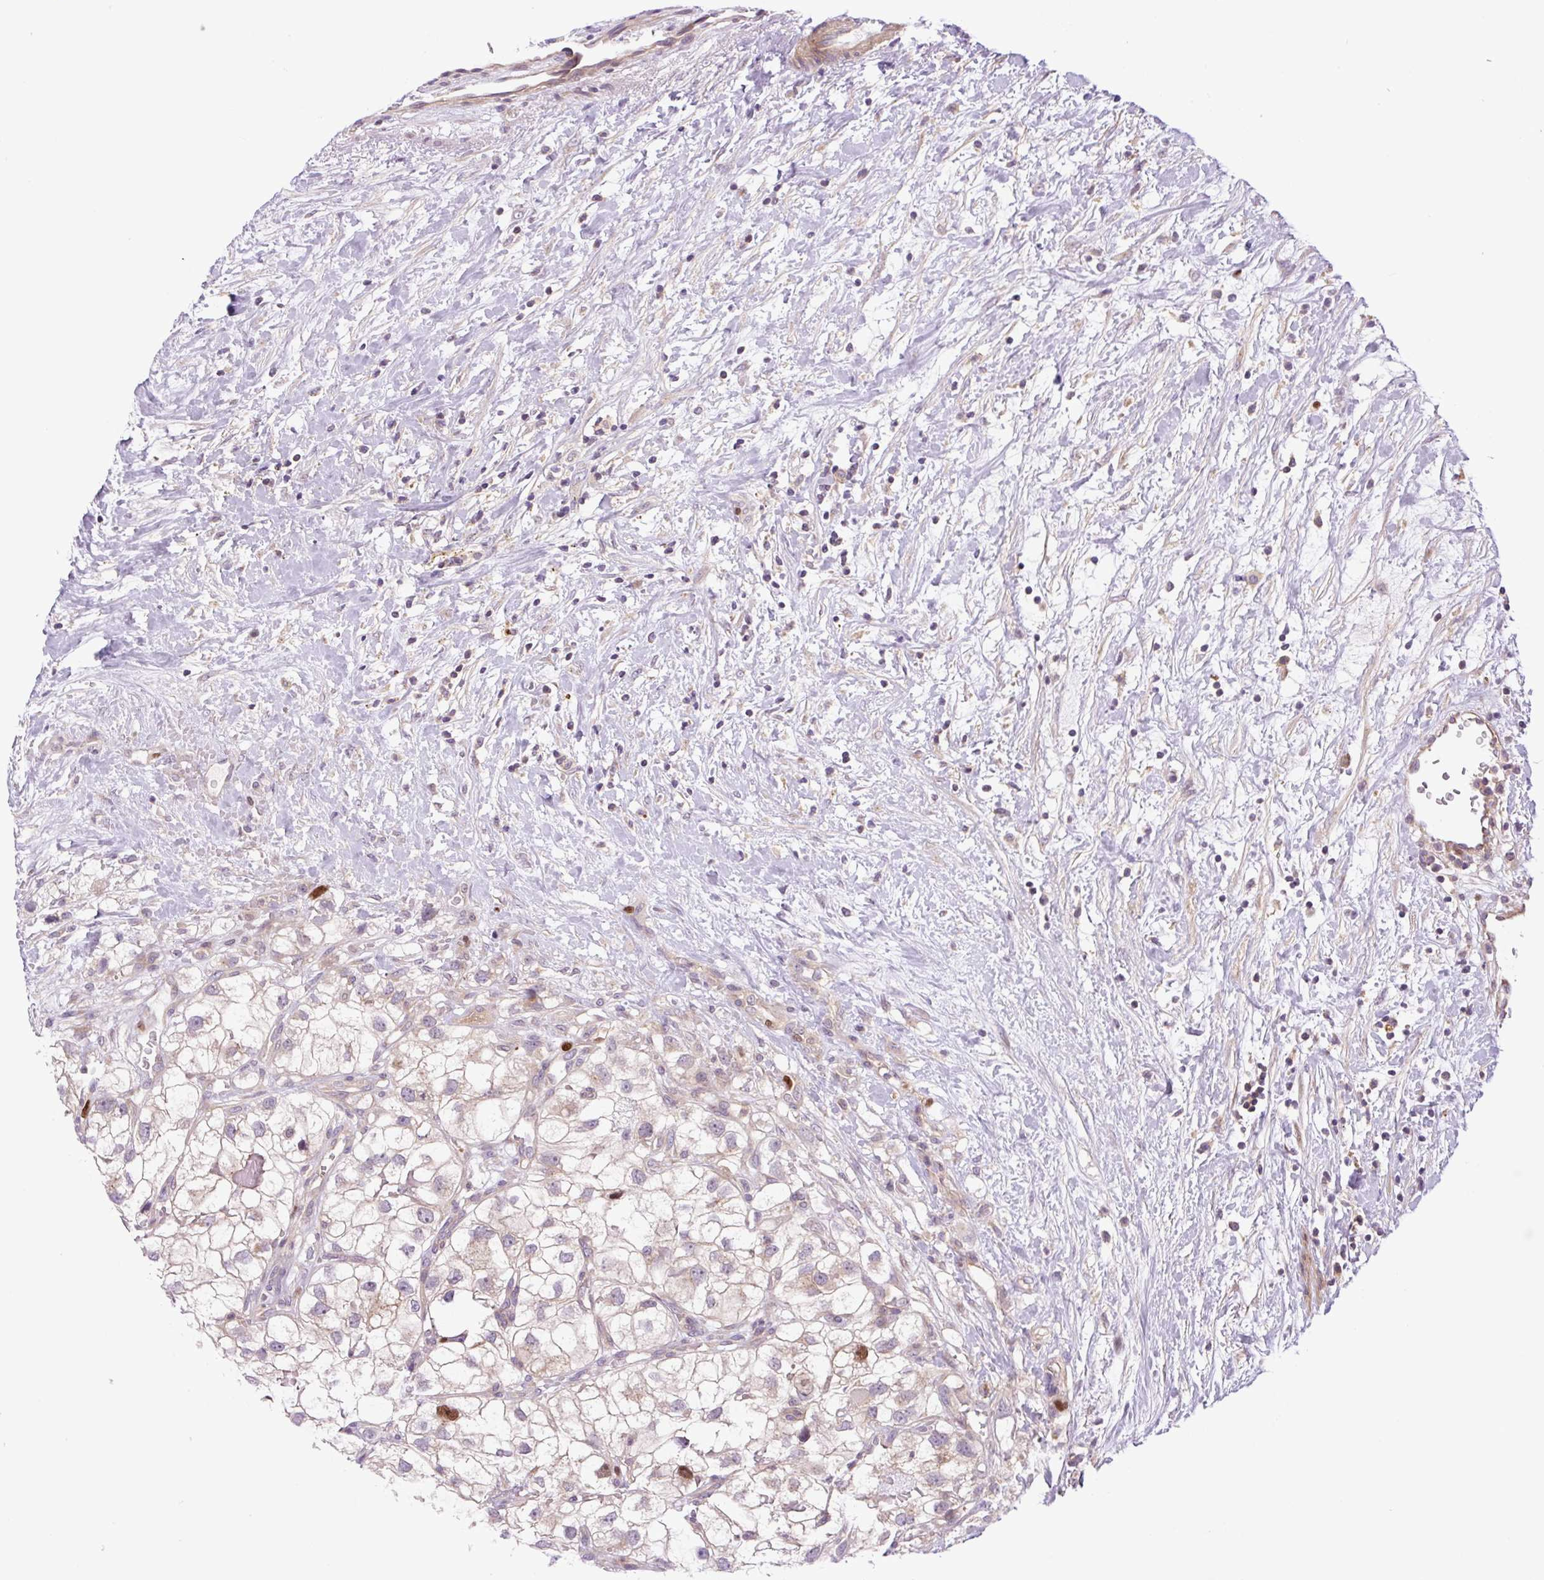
{"staining": {"intensity": "moderate", "quantity": "<25%", "location": "nuclear"}, "tissue": "renal cancer", "cell_type": "Tumor cells", "image_type": "cancer", "snomed": [{"axis": "morphology", "description": "Adenocarcinoma, NOS"}, {"axis": "topography", "description": "Kidney"}], "caption": "Protein expression analysis of renal cancer (adenocarcinoma) displays moderate nuclear staining in about <25% of tumor cells. (DAB (3,3'-diaminobenzidine) = brown stain, brightfield microscopy at high magnification).", "gene": "KIFC1", "patient": {"sex": "male", "age": 59}}